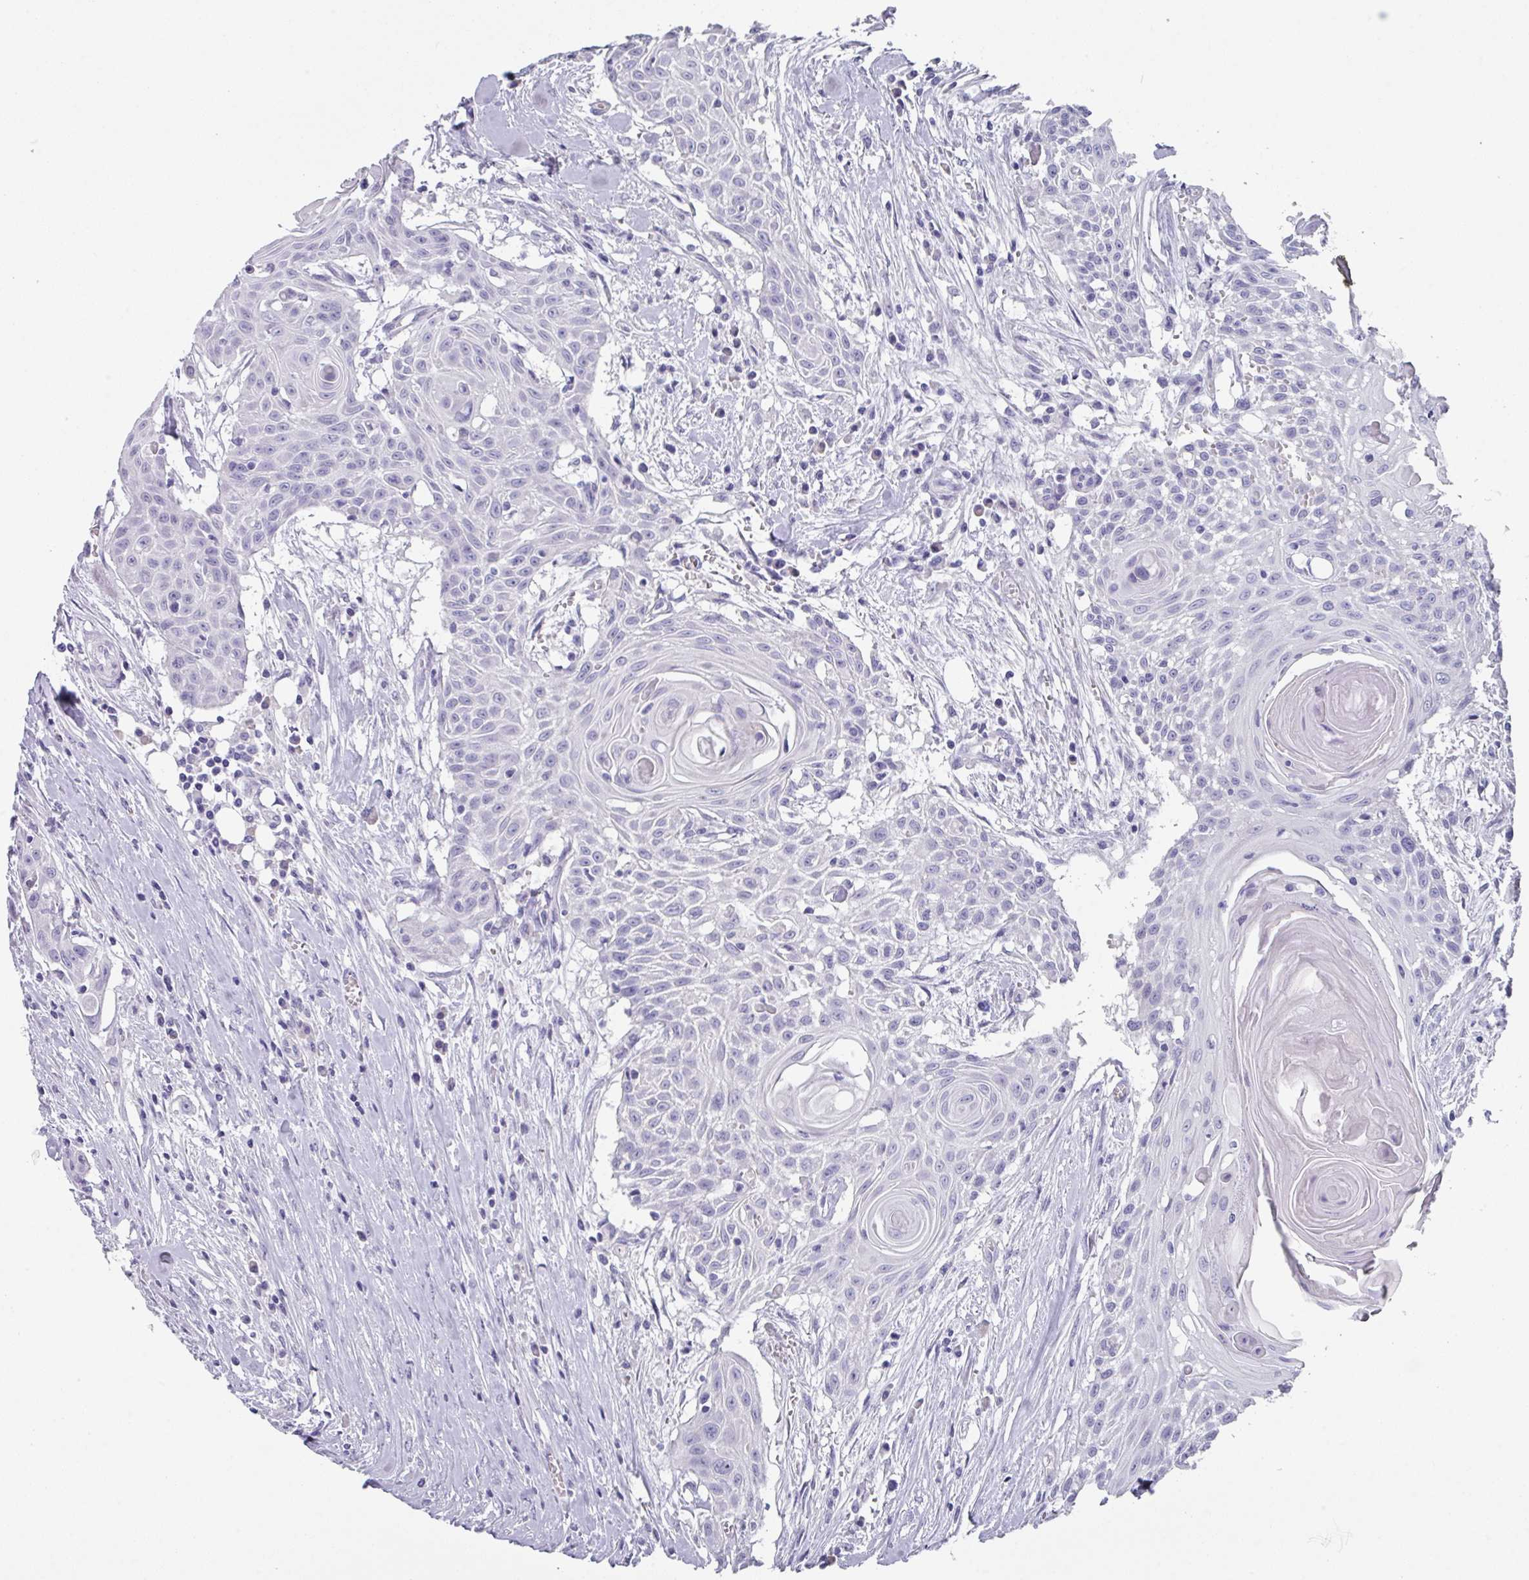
{"staining": {"intensity": "negative", "quantity": "none", "location": "none"}, "tissue": "head and neck cancer", "cell_type": "Tumor cells", "image_type": "cancer", "snomed": [{"axis": "morphology", "description": "Squamous cell carcinoma, NOS"}, {"axis": "topography", "description": "Lymph node"}, {"axis": "topography", "description": "Salivary gland"}, {"axis": "topography", "description": "Head-Neck"}], "caption": "DAB immunohistochemical staining of squamous cell carcinoma (head and neck) demonstrates no significant expression in tumor cells.", "gene": "DEFB115", "patient": {"sex": "female", "age": 74}}